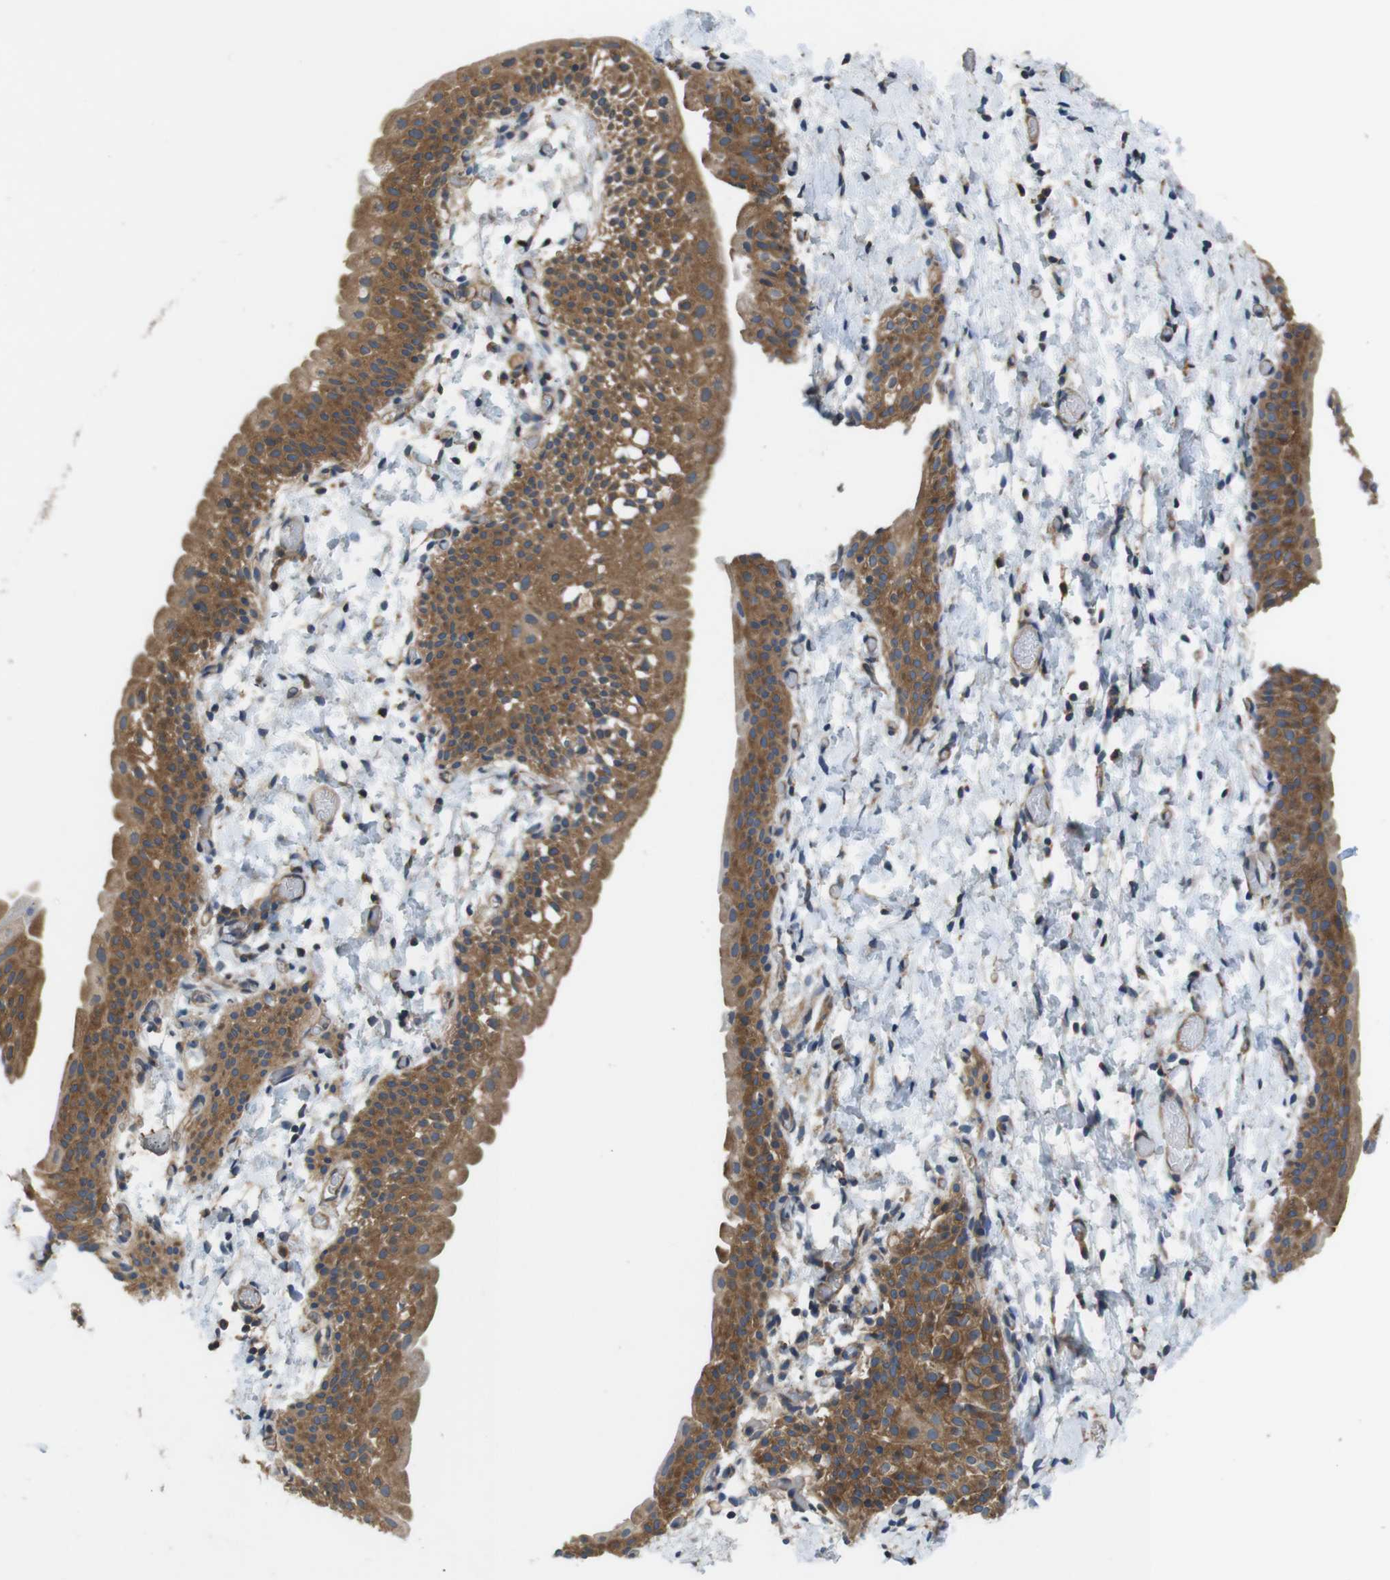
{"staining": {"intensity": "weak", "quantity": "25%-75%", "location": "cytoplasmic/membranous"}, "tissue": "smooth muscle", "cell_type": "Smooth muscle cells", "image_type": "normal", "snomed": [{"axis": "morphology", "description": "Normal tissue, NOS"}, {"axis": "topography", "description": "Smooth muscle"}], "caption": "Brown immunohistochemical staining in normal smooth muscle shows weak cytoplasmic/membranous staining in approximately 25%-75% of smooth muscle cells. (IHC, brightfield microscopy, high magnification).", "gene": "DCTN1", "patient": {"sex": "male", "age": 16}}